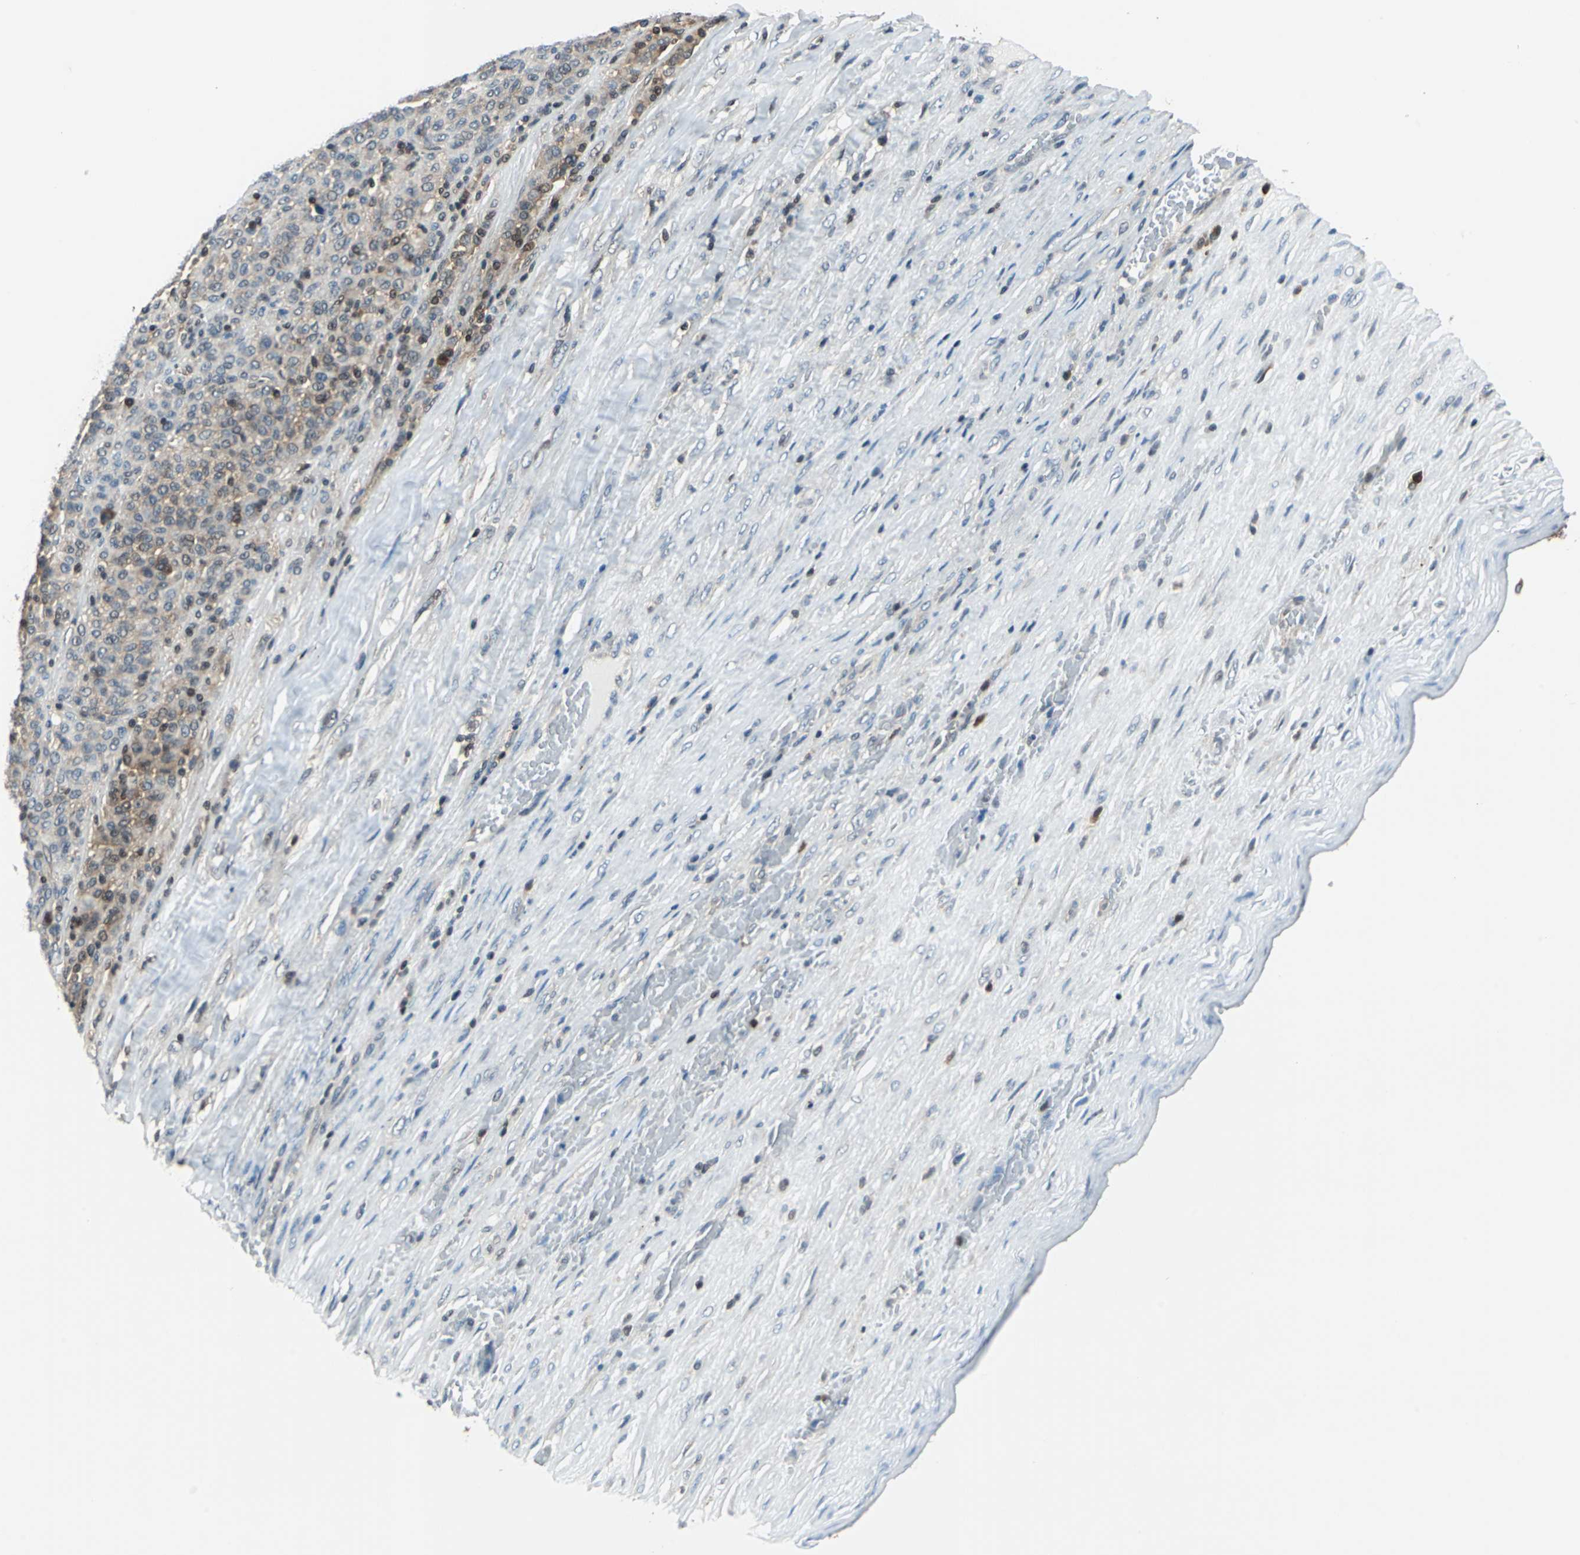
{"staining": {"intensity": "moderate", "quantity": "25%-75%", "location": "cytoplasmic/membranous,nuclear"}, "tissue": "melanoma", "cell_type": "Tumor cells", "image_type": "cancer", "snomed": [{"axis": "morphology", "description": "Malignant melanoma, Metastatic site"}, {"axis": "topography", "description": "Pancreas"}], "caption": "Melanoma stained for a protein (brown) exhibits moderate cytoplasmic/membranous and nuclear positive staining in about 25%-75% of tumor cells.", "gene": "PSME1", "patient": {"sex": "female", "age": 30}}